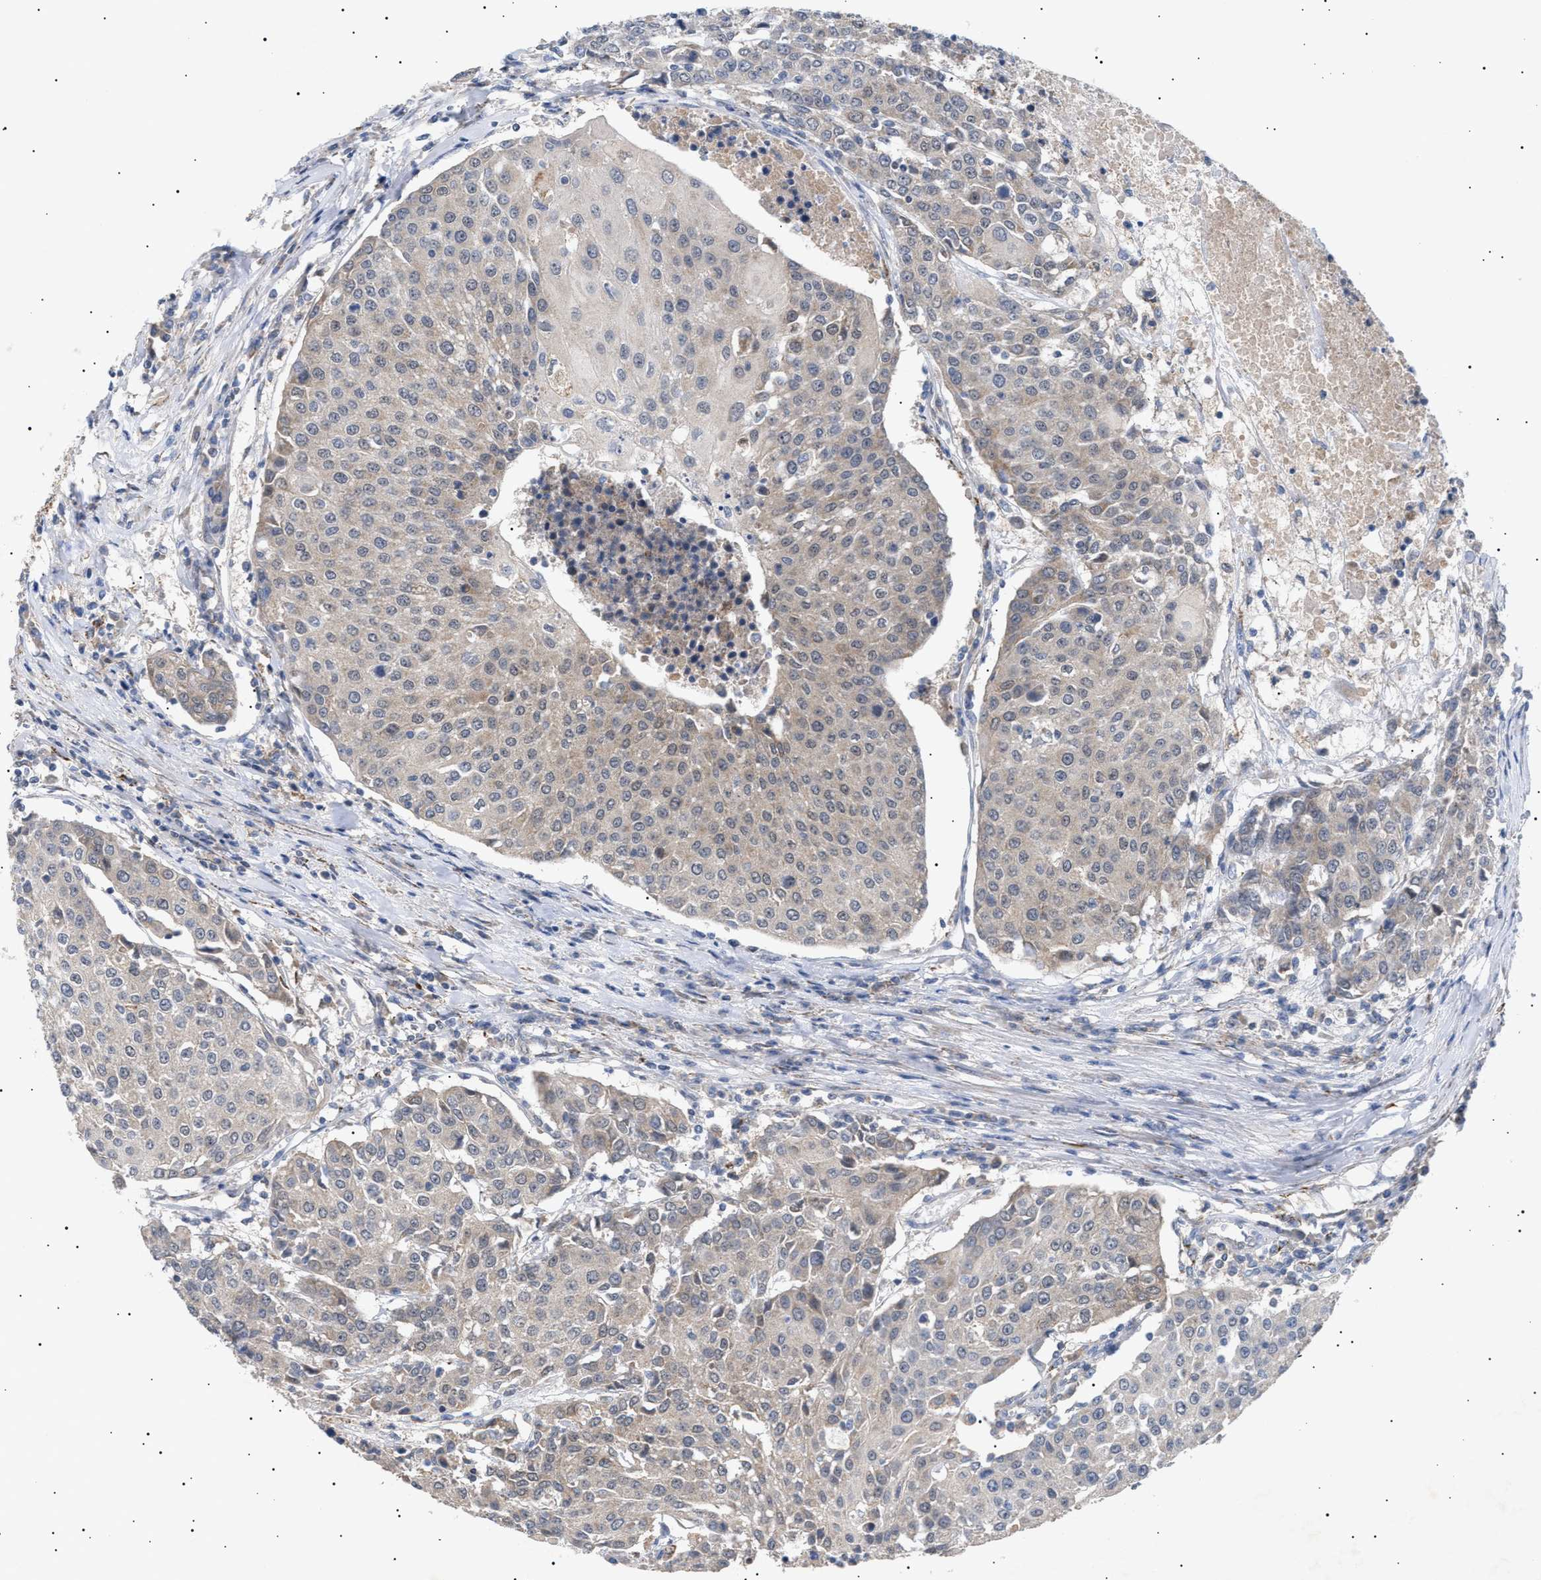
{"staining": {"intensity": "weak", "quantity": "<25%", "location": "cytoplasmic/membranous"}, "tissue": "urothelial cancer", "cell_type": "Tumor cells", "image_type": "cancer", "snomed": [{"axis": "morphology", "description": "Urothelial carcinoma, High grade"}, {"axis": "topography", "description": "Urinary bladder"}], "caption": "DAB (3,3'-diaminobenzidine) immunohistochemical staining of human urothelial cancer displays no significant positivity in tumor cells.", "gene": "SIRT5", "patient": {"sex": "female", "age": 85}}